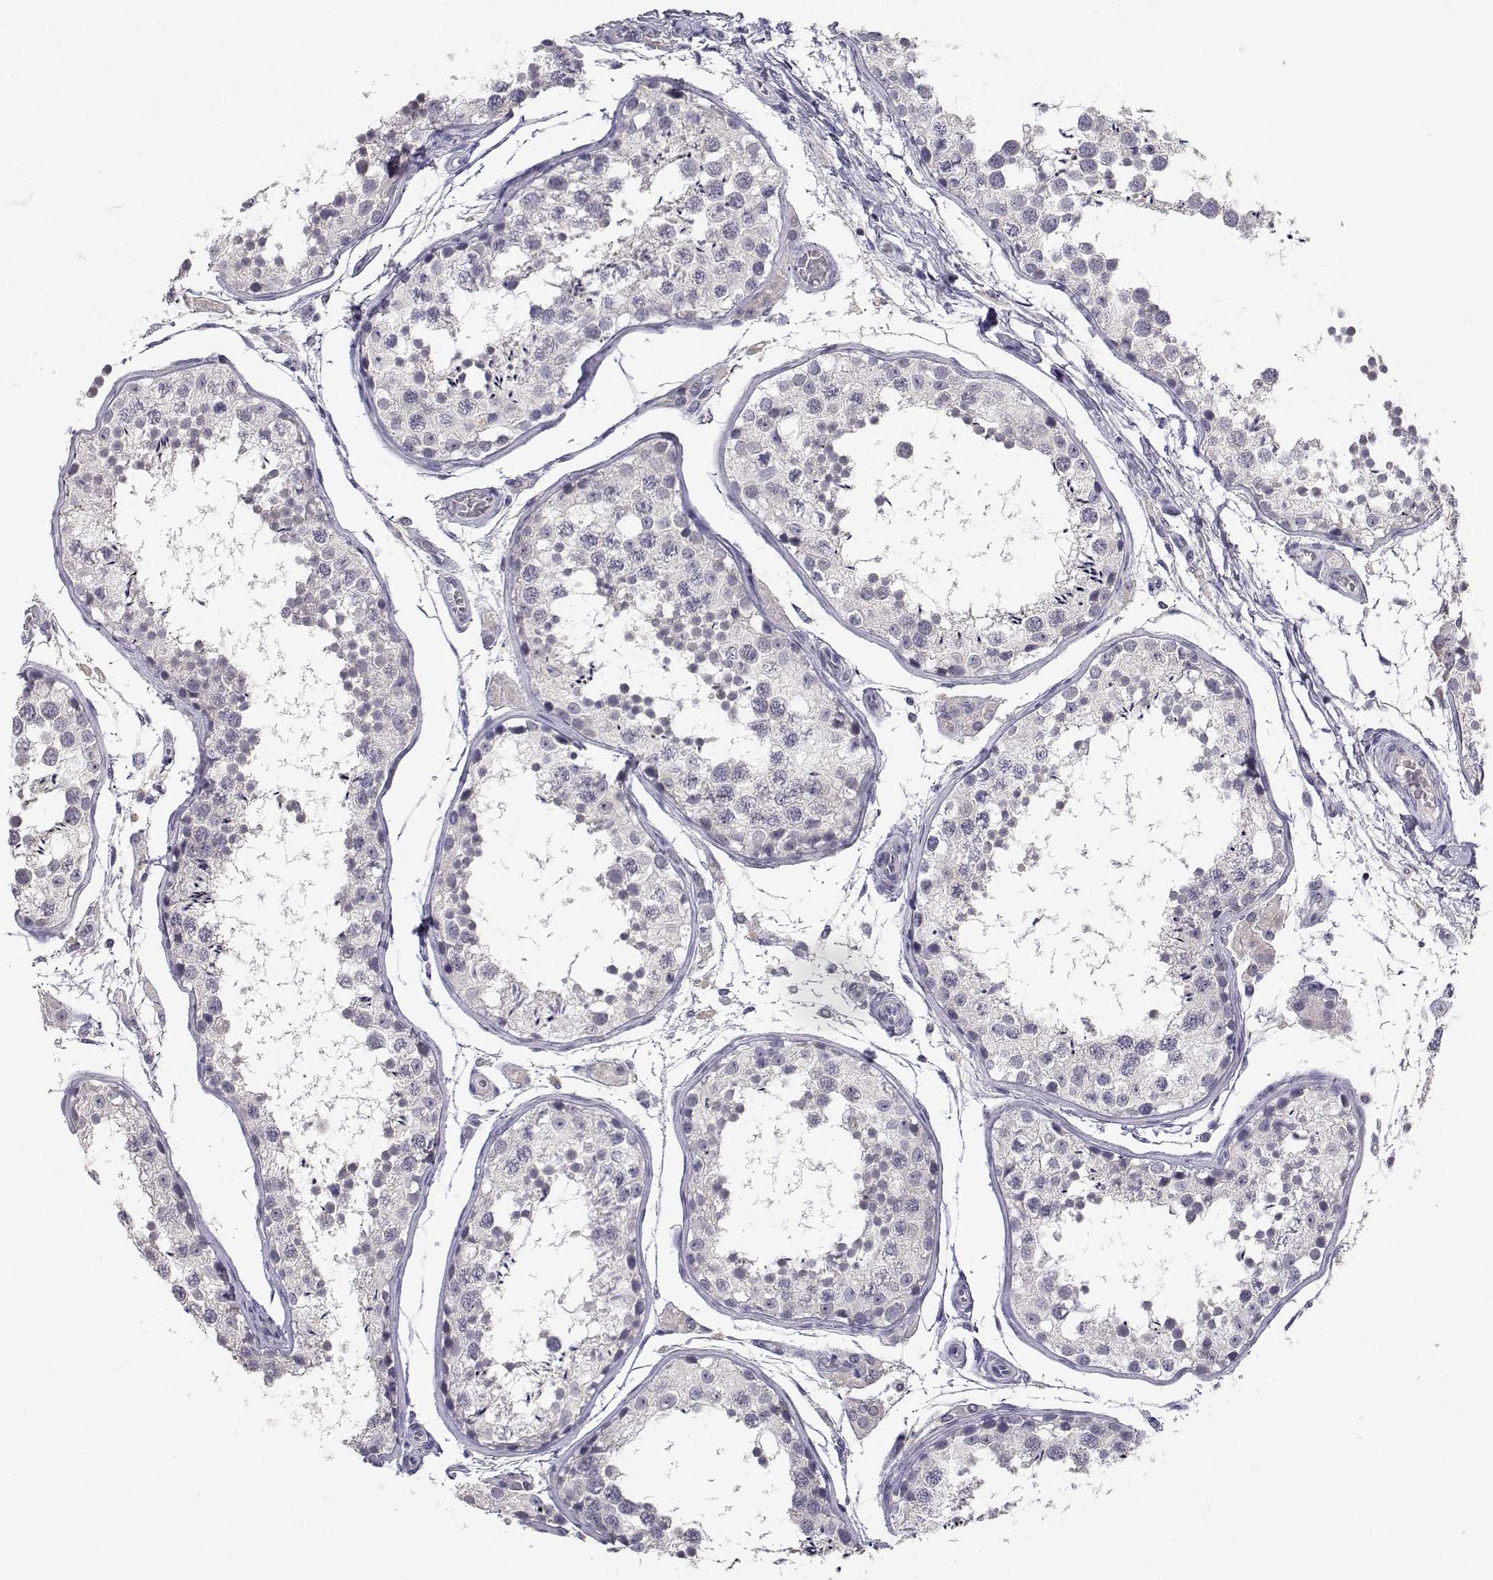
{"staining": {"intensity": "negative", "quantity": "none", "location": "none"}, "tissue": "testis", "cell_type": "Cells in seminiferous ducts", "image_type": "normal", "snomed": [{"axis": "morphology", "description": "Normal tissue, NOS"}, {"axis": "topography", "description": "Testis"}], "caption": "DAB (3,3'-diaminobenzidine) immunohistochemical staining of benign human testis reveals no significant positivity in cells in seminiferous ducts.", "gene": "SLC6A3", "patient": {"sex": "male", "age": 29}}